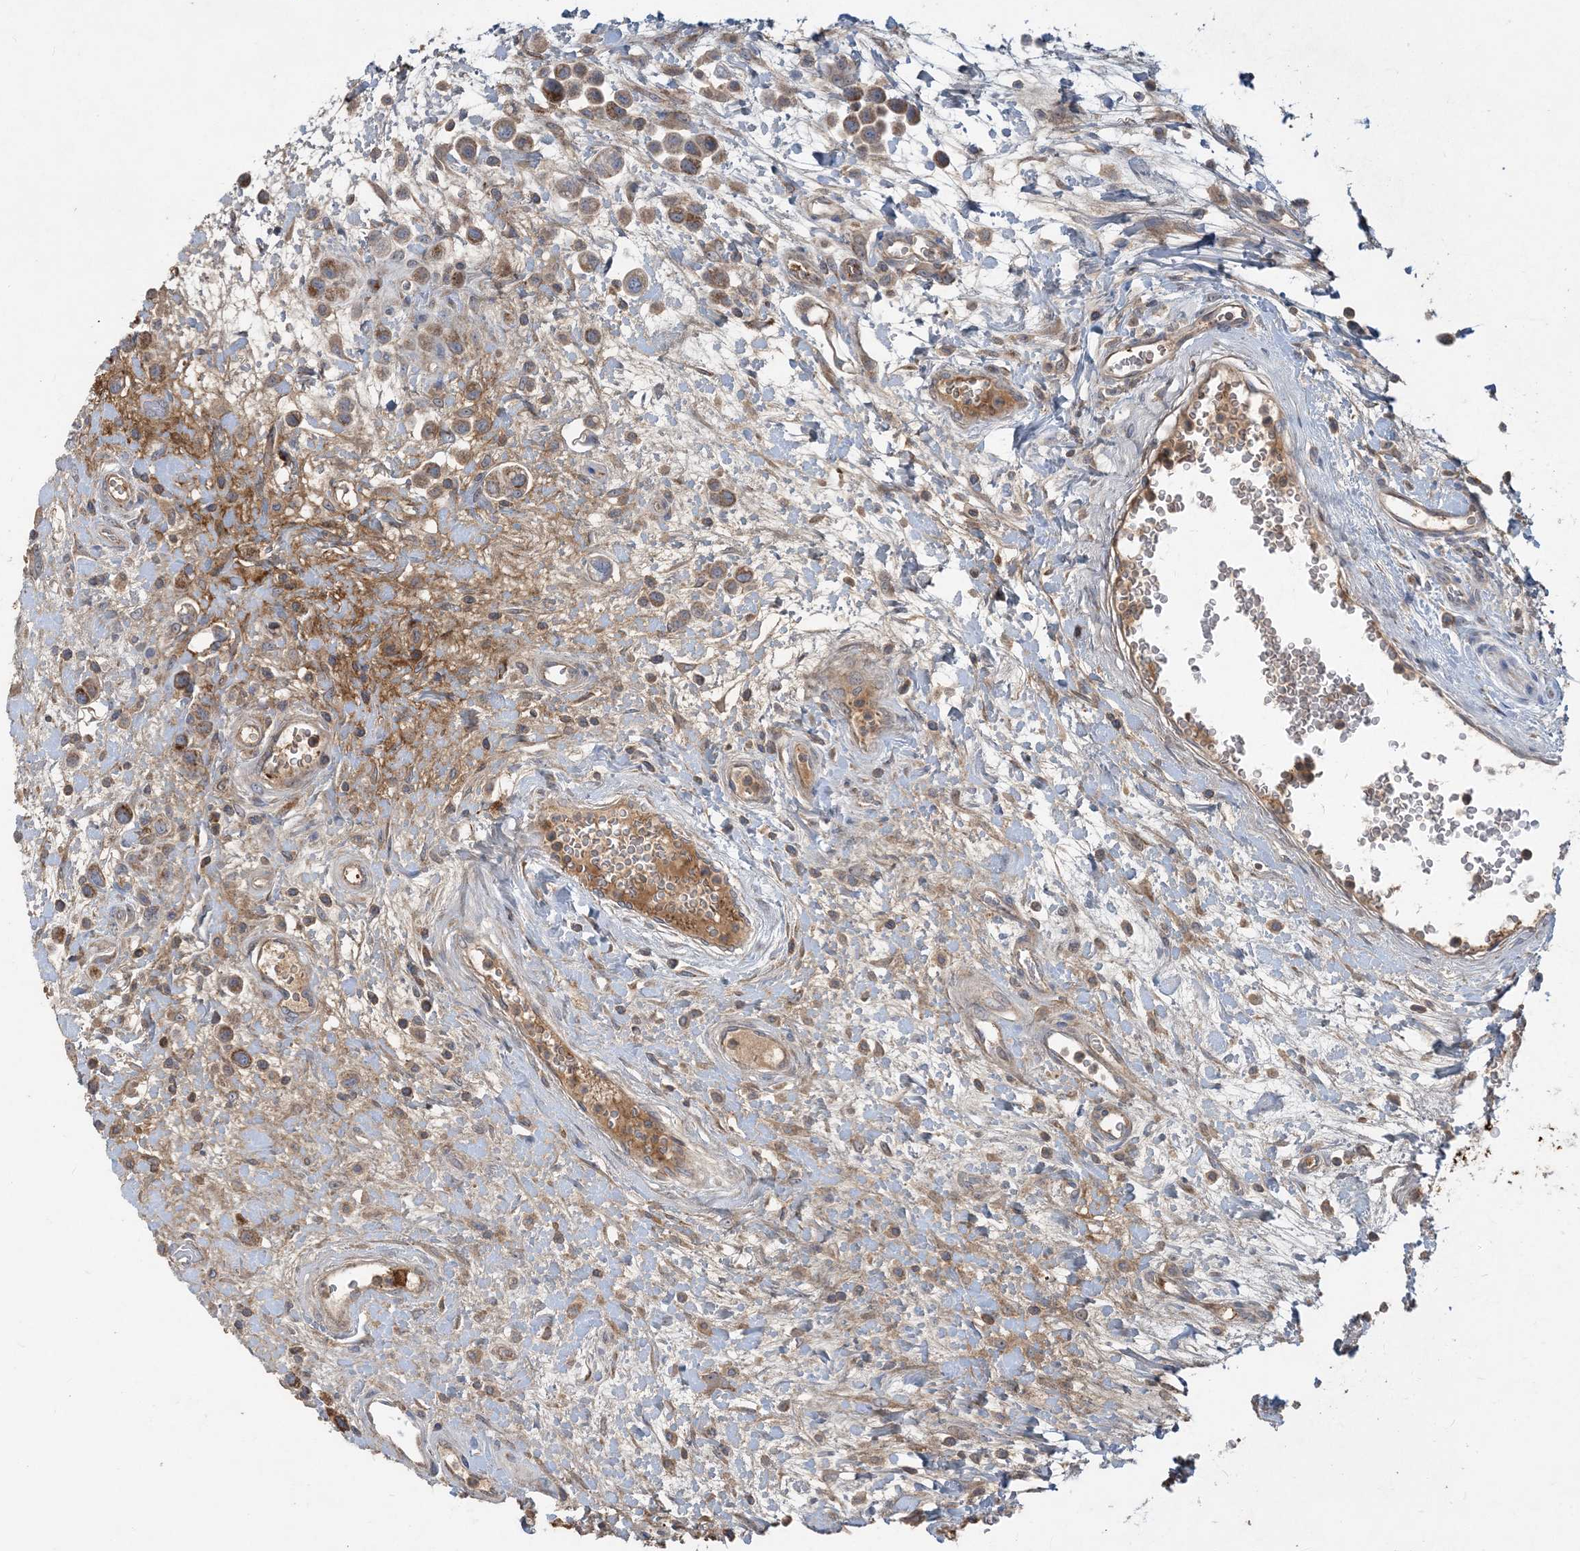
{"staining": {"intensity": "moderate", "quantity": ">75%", "location": "cytoplasmic/membranous"}, "tissue": "urothelial cancer", "cell_type": "Tumor cells", "image_type": "cancer", "snomed": [{"axis": "morphology", "description": "Urothelial carcinoma, High grade"}, {"axis": "topography", "description": "Urinary bladder"}], "caption": "High-power microscopy captured an immunohistochemistry (IHC) photomicrograph of urothelial cancer, revealing moderate cytoplasmic/membranous positivity in approximately >75% of tumor cells. (Stains: DAB (3,3'-diaminobenzidine) in brown, nuclei in blue, Microscopy: brightfield microscopy at high magnification).", "gene": "ECHDC1", "patient": {"sex": "male", "age": 50}}